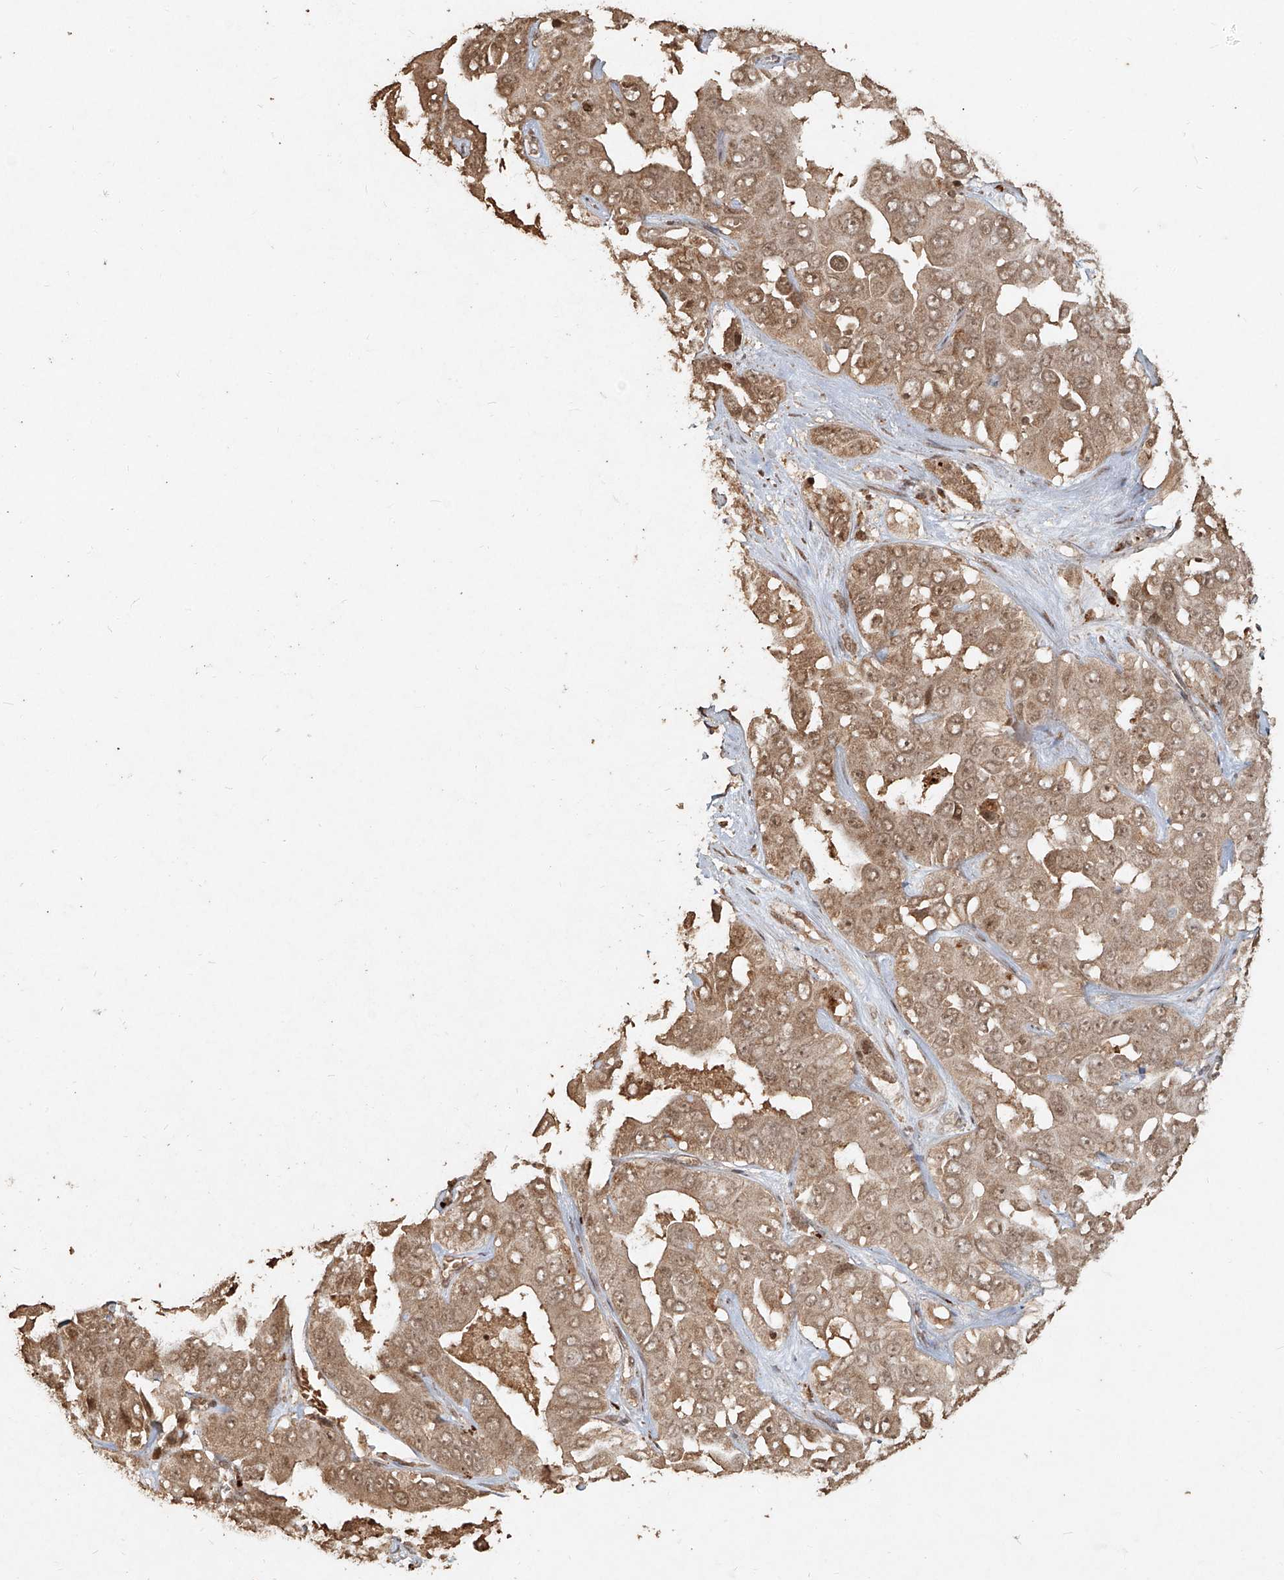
{"staining": {"intensity": "moderate", "quantity": ">75%", "location": "cytoplasmic/membranous,nuclear"}, "tissue": "liver cancer", "cell_type": "Tumor cells", "image_type": "cancer", "snomed": [{"axis": "morphology", "description": "Cholangiocarcinoma"}, {"axis": "topography", "description": "Liver"}], "caption": "Protein staining by immunohistochemistry displays moderate cytoplasmic/membranous and nuclear expression in approximately >75% of tumor cells in liver cancer.", "gene": "UBE2K", "patient": {"sex": "female", "age": 52}}